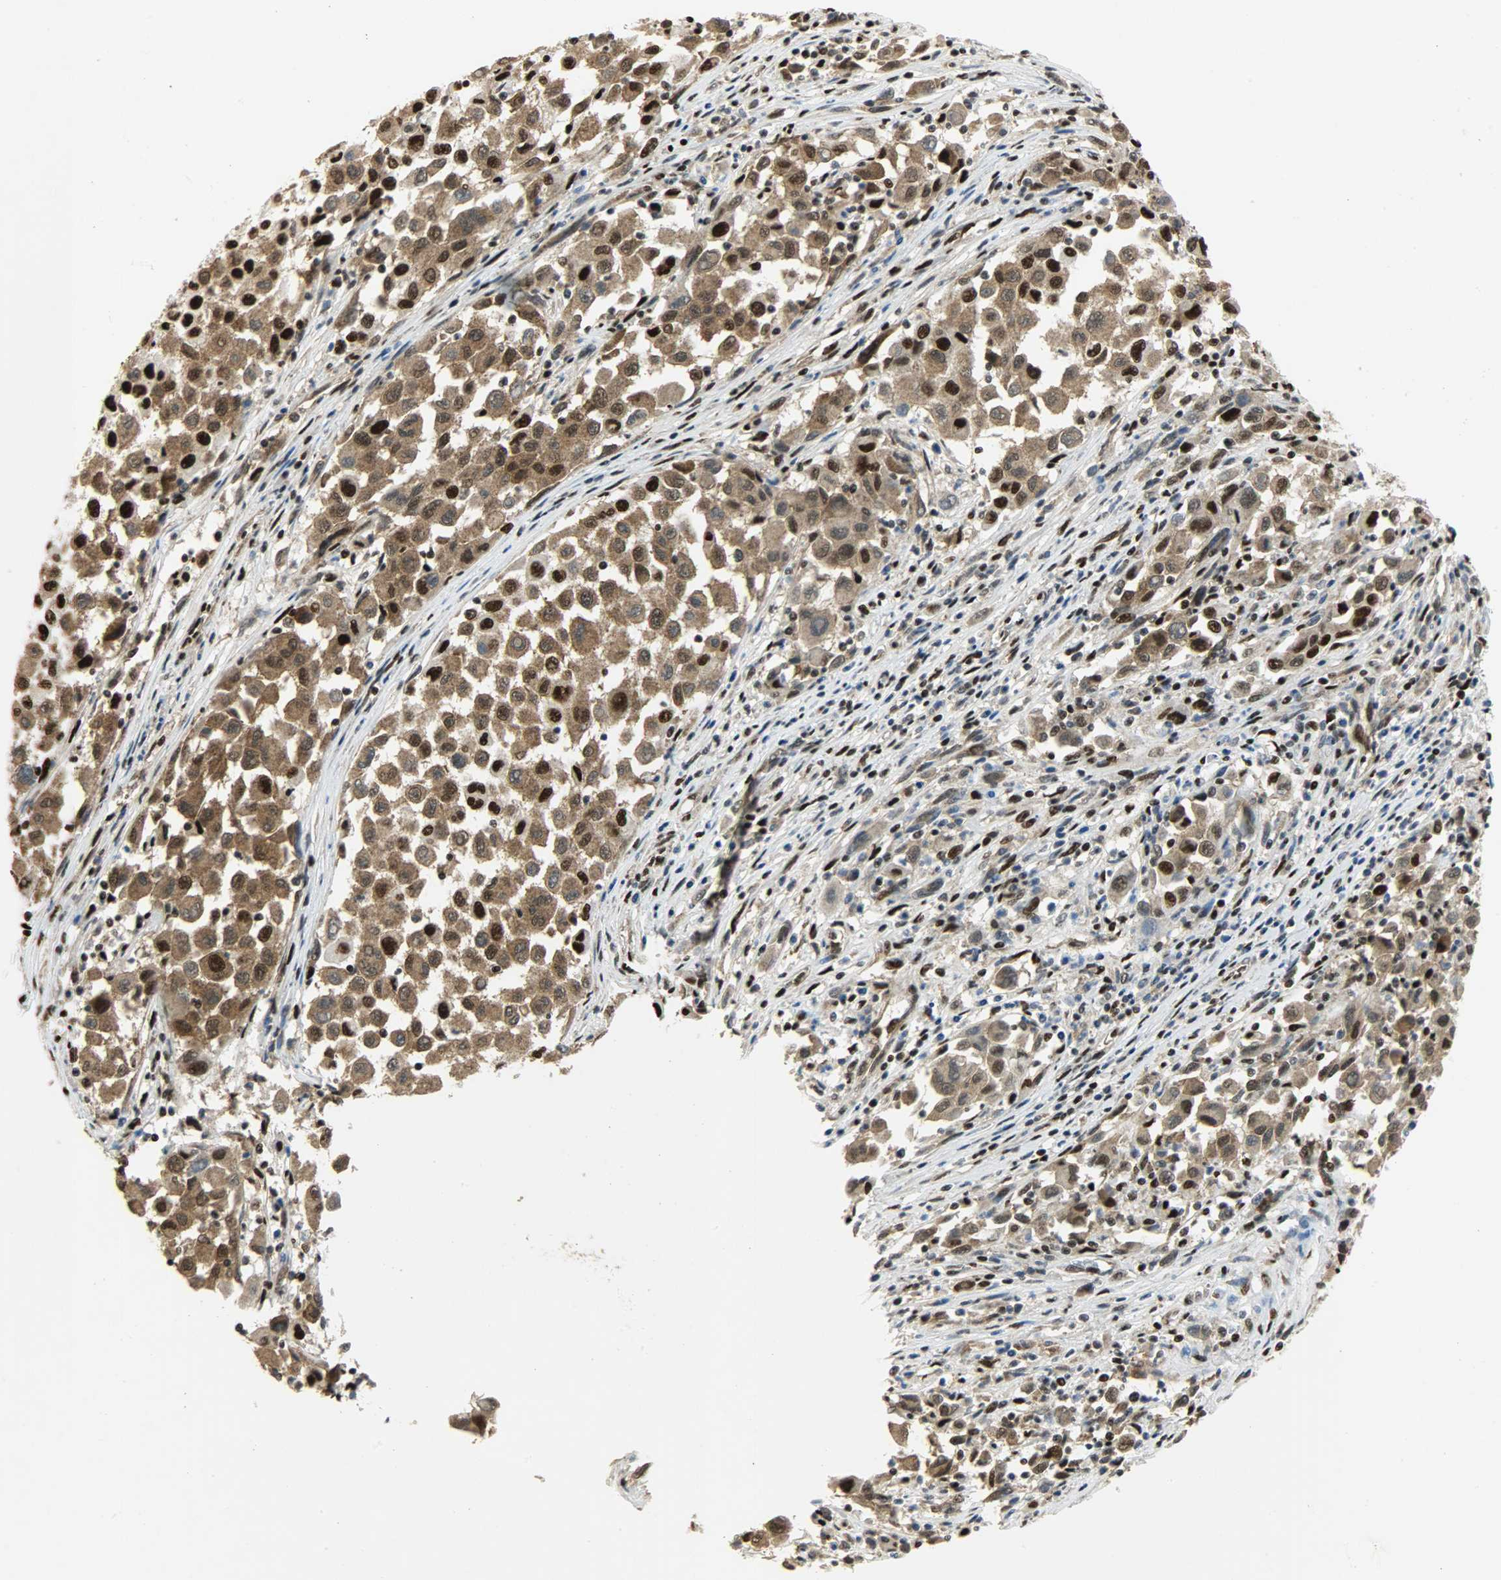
{"staining": {"intensity": "strong", "quantity": "25%-75%", "location": "nuclear"}, "tissue": "melanoma", "cell_type": "Tumor cells", "image_type": "cancer", "snomed": [{"axis": "morphology", "description": "Malignant melanoma, Metastatic site"}, {"axis": "topography", "description": "Lymph node"}], "caption": "This is an image of immunohistochemistry staining of malignant melanoma (metastatic site), which shows strong staining in the nuclear of tumor cells.", "gene": "SSB", "patient": {"sex": "male", "age": 61}}